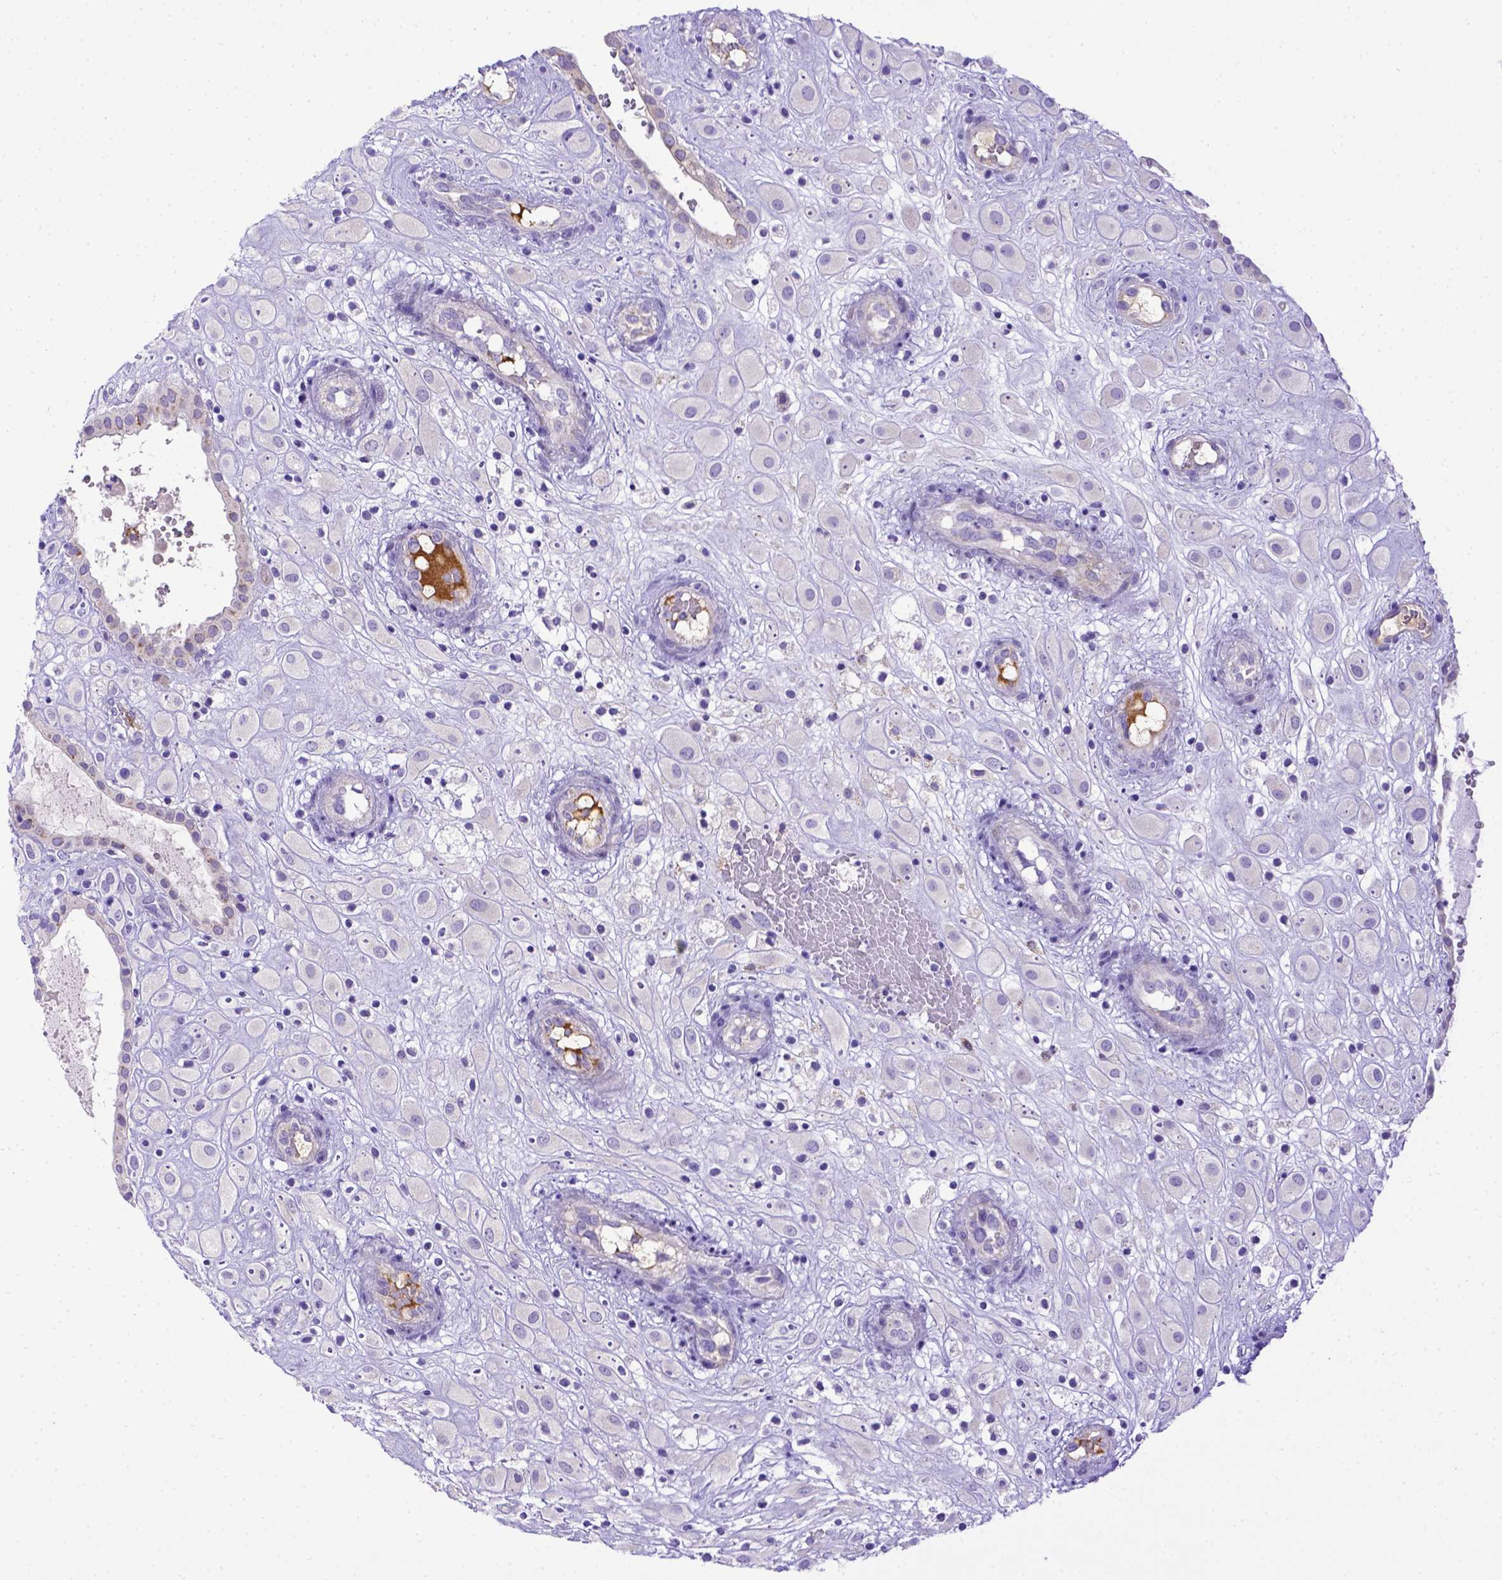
{"staining": {"intensity": "negative", "quantity": "none", "location": "none"}, "tissue": "placenta", "cell_type": "Decidual cells", "image_type": "normal", "snomed": [{"axis": "morphology", "description": "Normal tissue, NOS"}, {"axis": "topography", "description": "Placenta"}], "caption": "Placenta stained for a protein using immunohistochemistry (IHC) exhibits no staining decidual cells.", "gene": "CFAP300", "patient": {"sex": "female", "age": 24}}